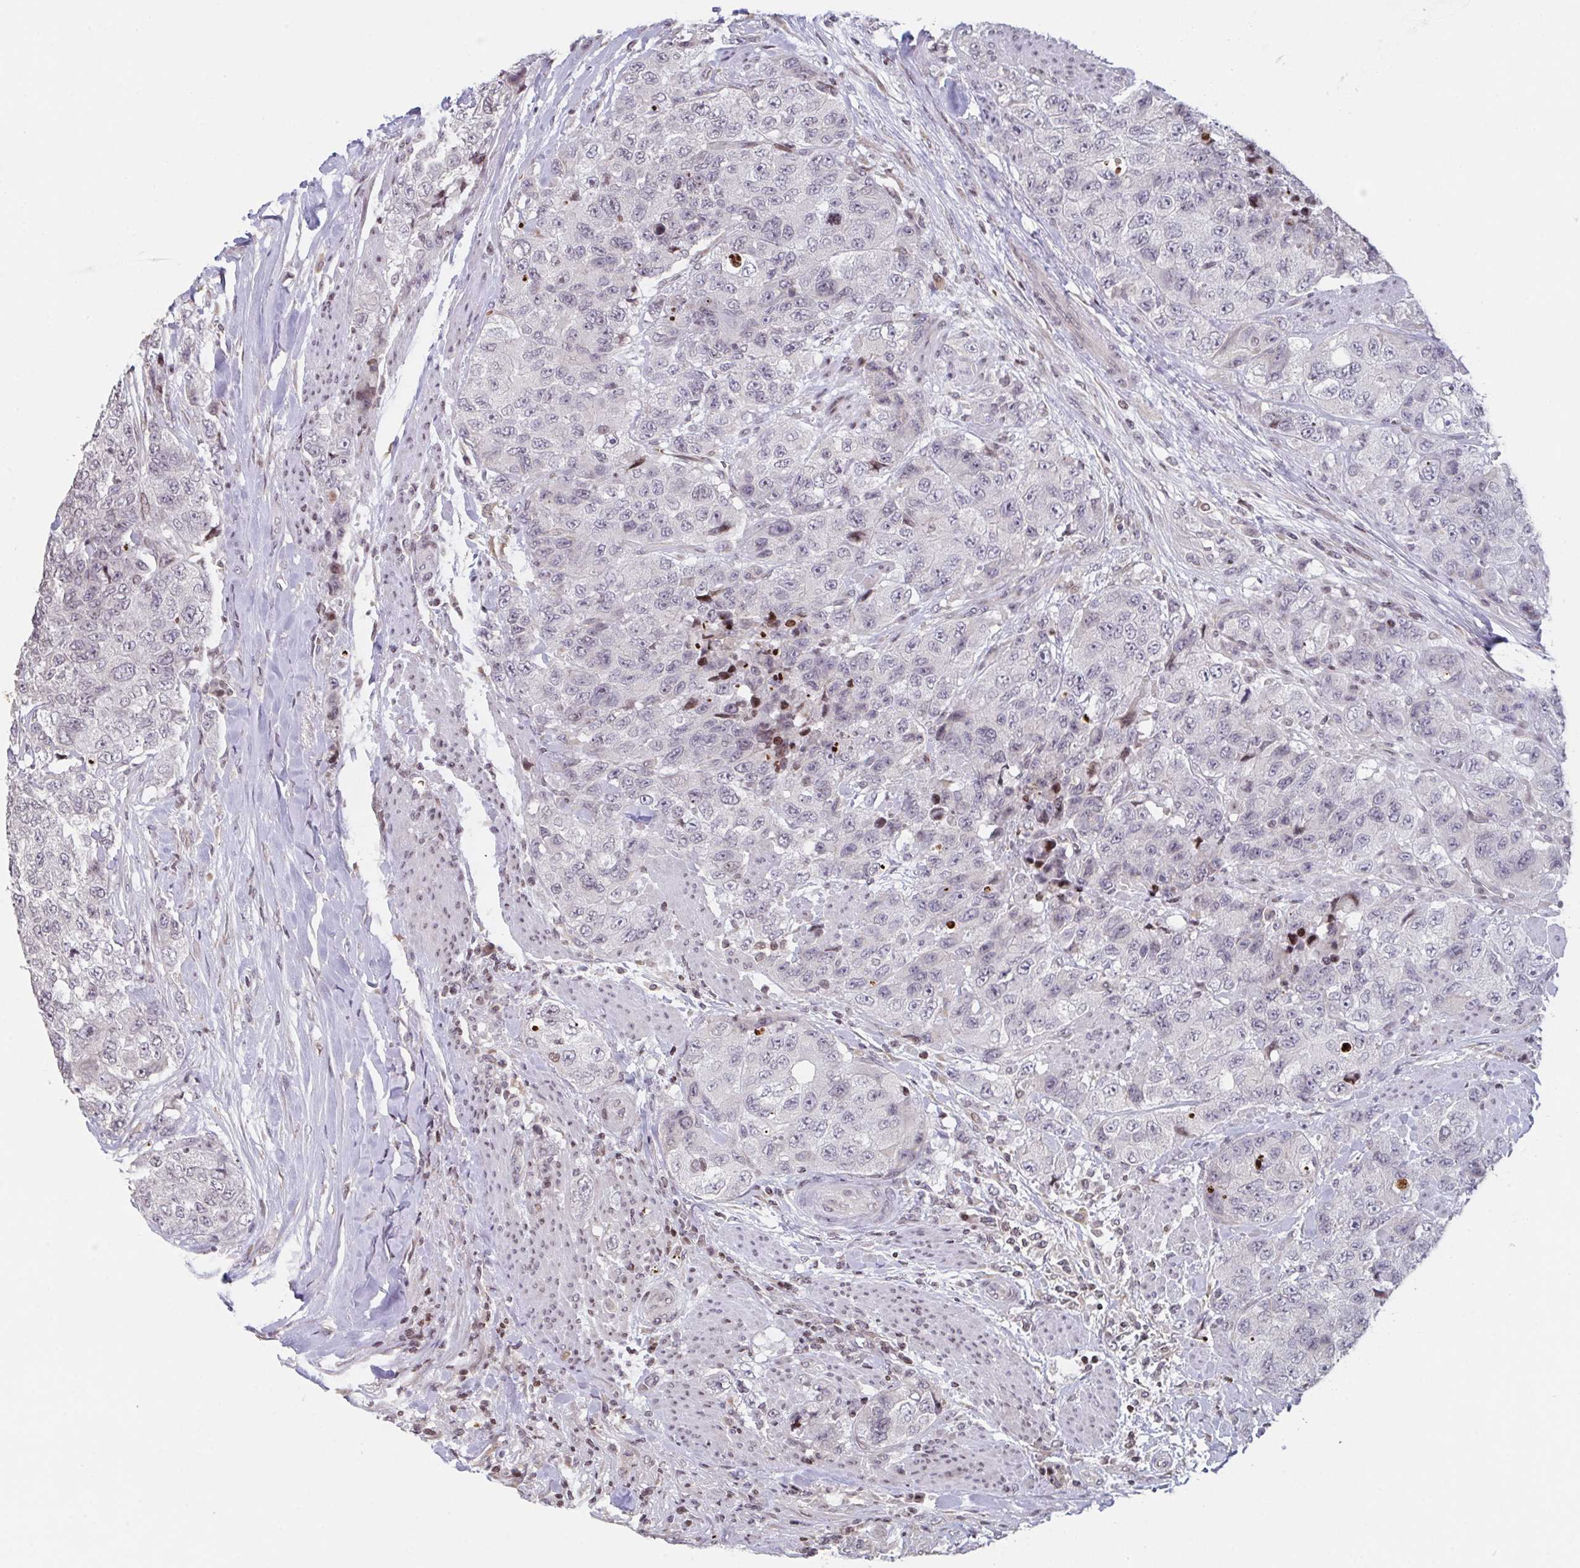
{"staining": {"intensity": "negative", "quantity": "none", "location": "none"}, "tissue": "urothelial cancer", "cell_type": "Tumor cells", "image_type": "cancer", "snomed": [{"axis": "morphology", "description": "Urothelial carcinoma, High grade"}, {"axis": "topography", "description": "Urinary bladder"}], "caption": "The histopathology image exhibits no significant staining in tumor cells of urothelial cancer.", "gene": "PCDHB8", "patient": {"sex": "female", "age": 78}}